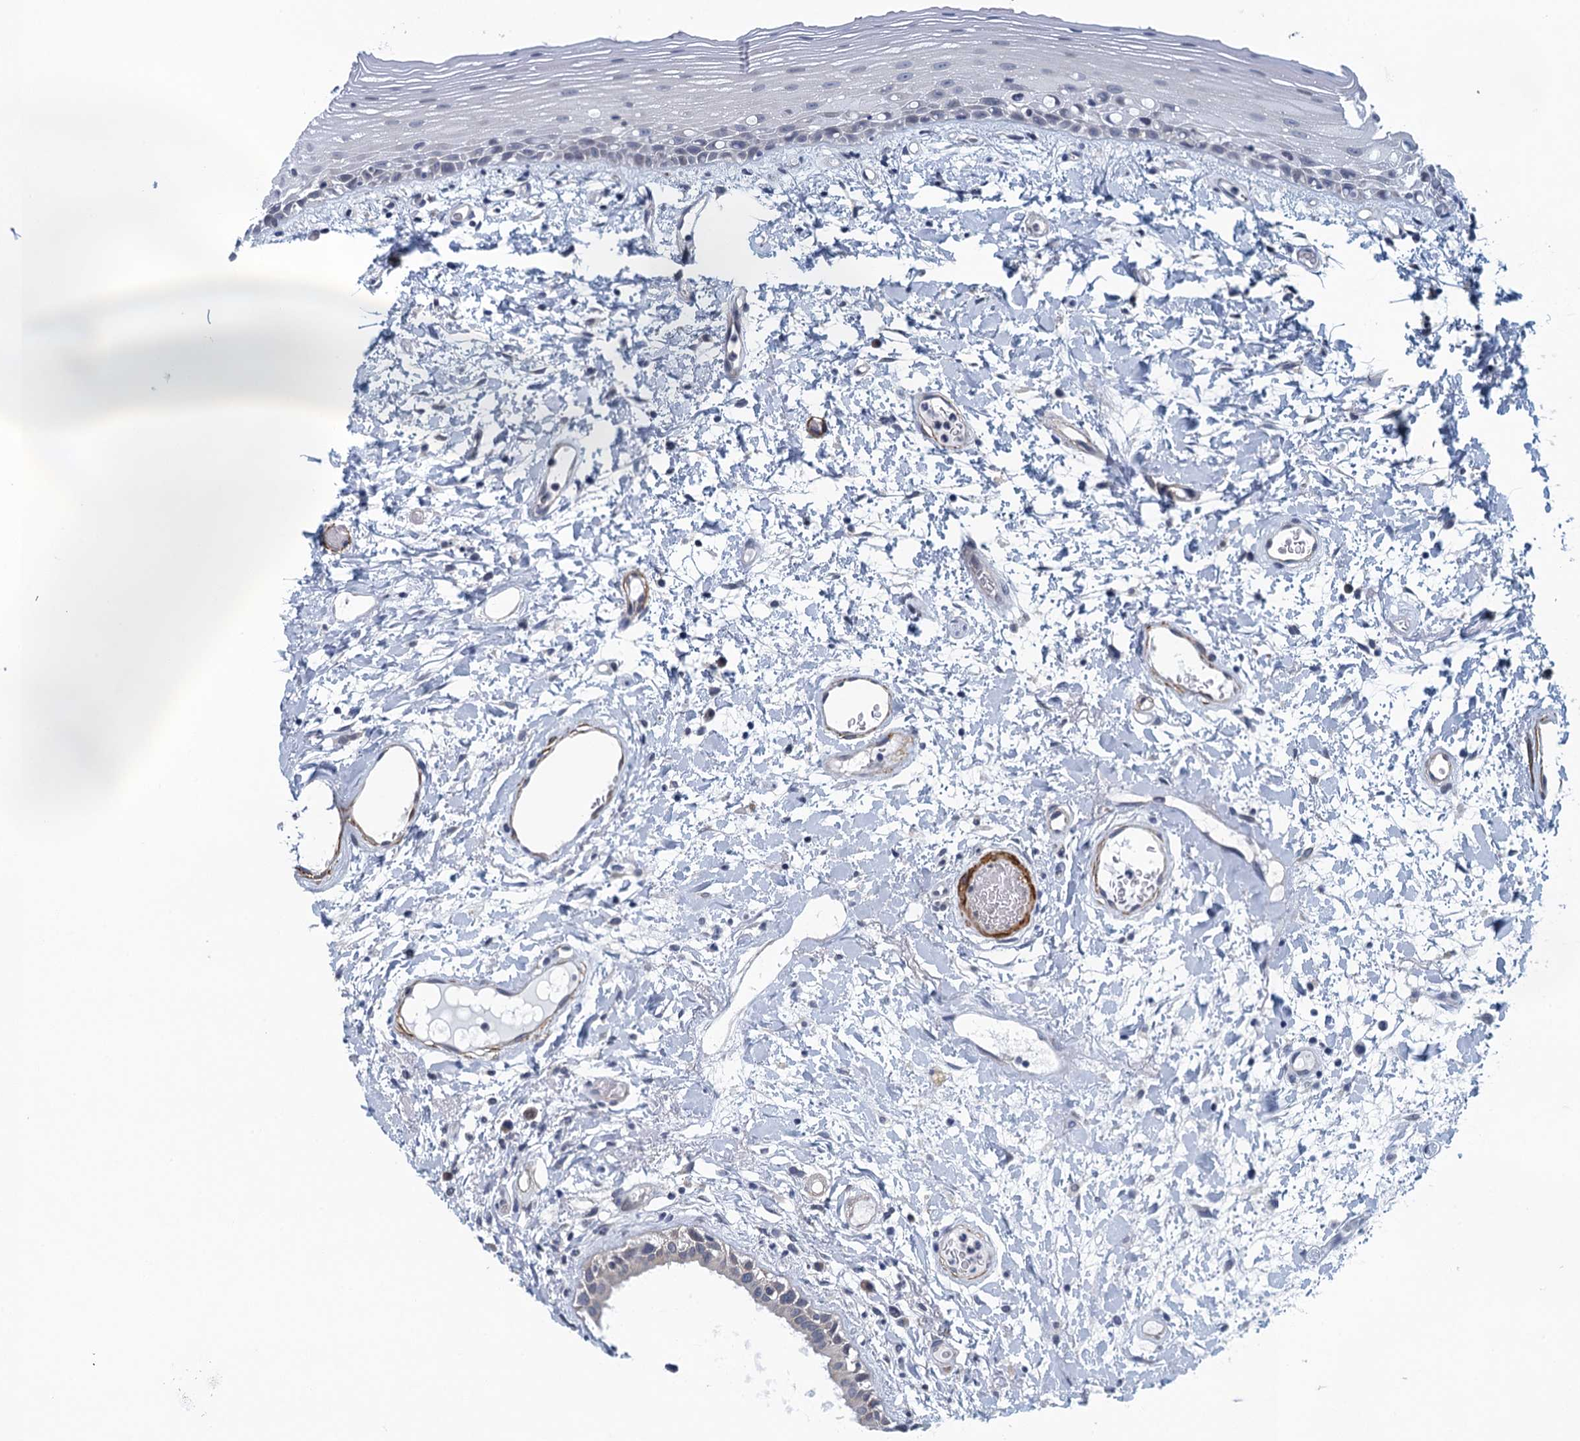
{"staining": {"intensity": "negative", "quantity": "none", "location": "none"}, "tissue": "oral mucosa", "cell_type": "Squamous epithelial cells", "image_type": "normal", "snomed": [{"axis": "morphology", "description": "Normal tissue, NOS"}, {"axis": "topography", "description": "Oral tissue"}], "caption": "Immunohistochemistry (IHC) of unremarkable oral mucosa exhibits no positivity in squamous epithelial cells.", "gene": "ALG2", "patient": {"sex": "female", "age": 76}}